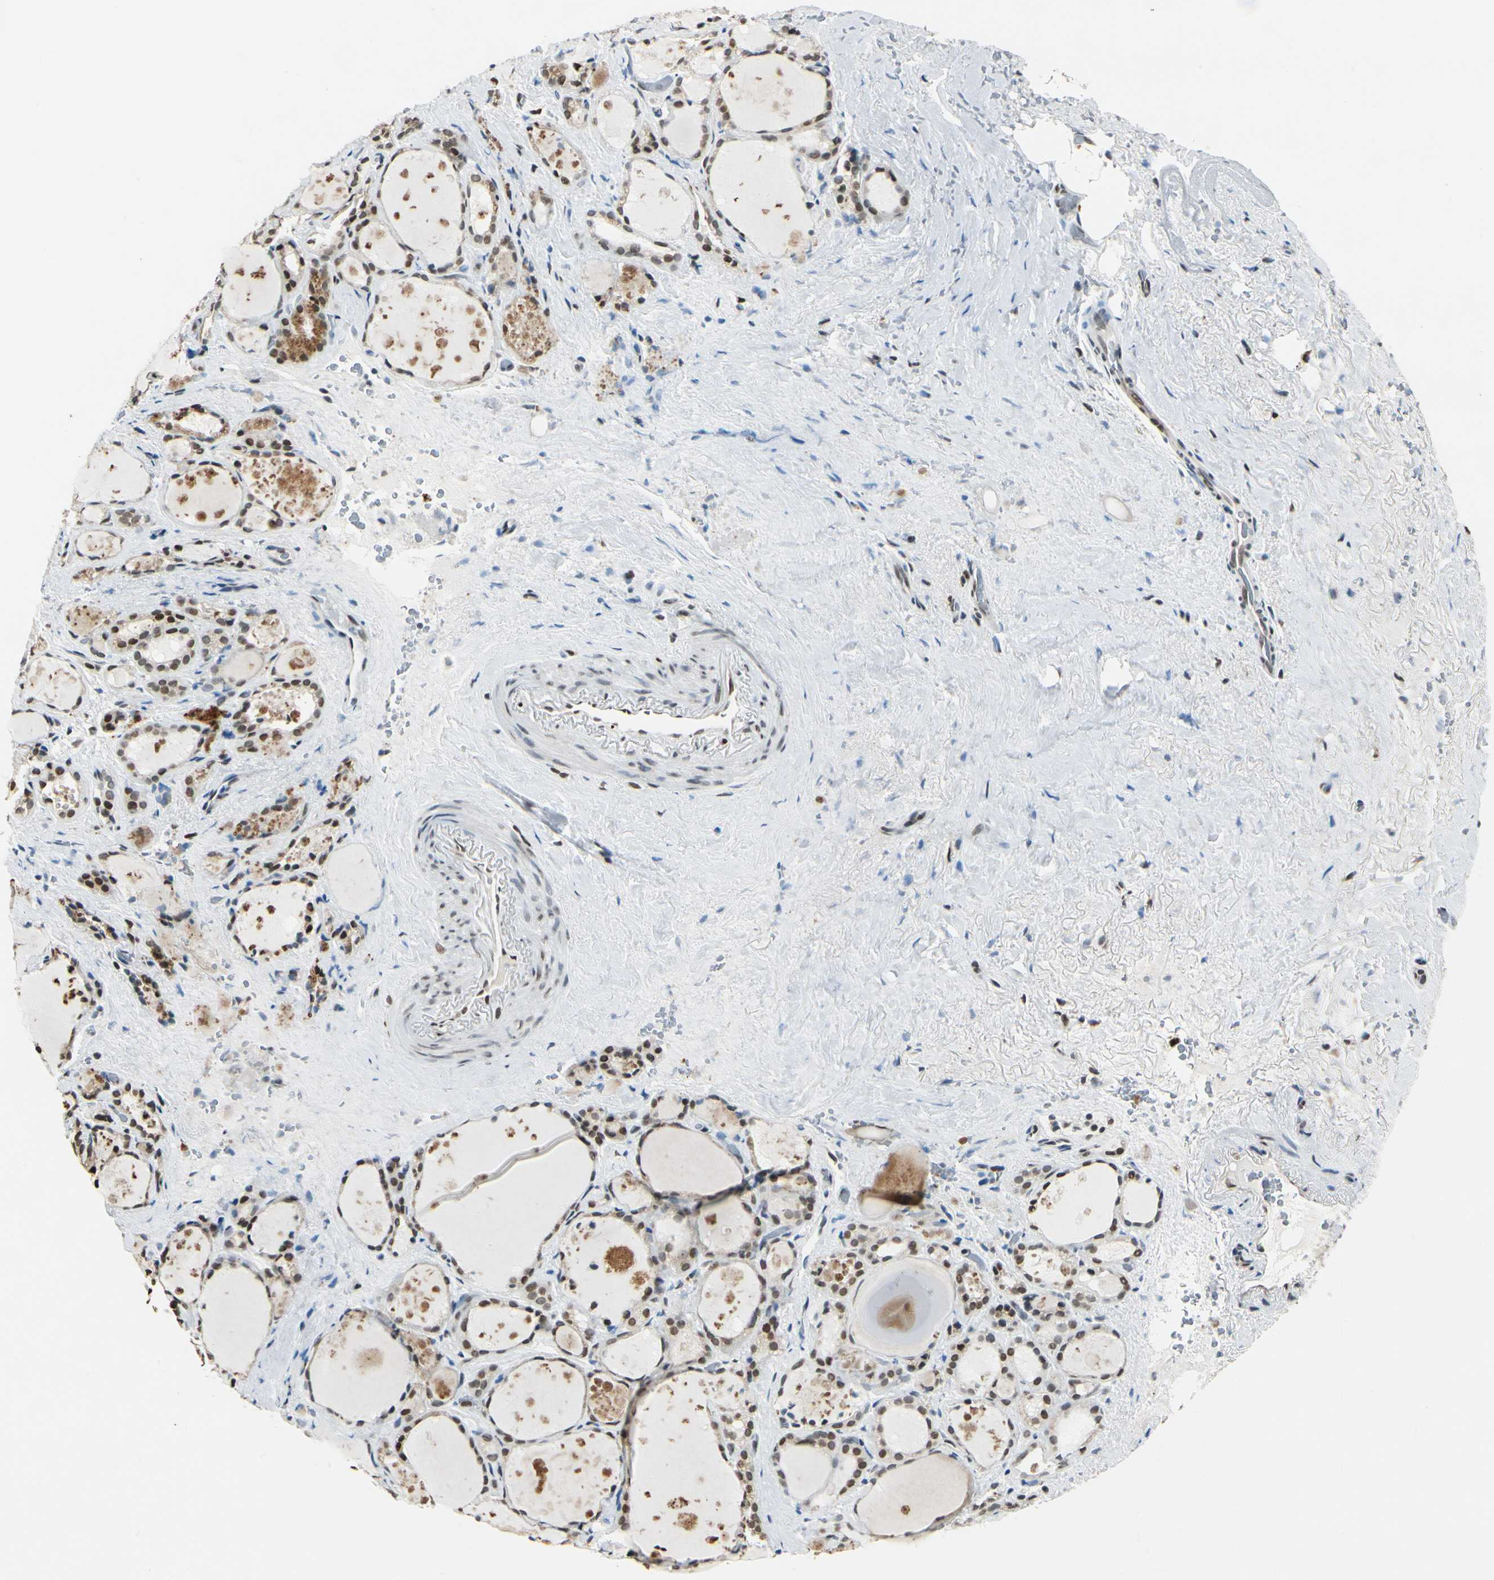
{"staining": {"intensity": "moderate", "quantity": "25%-75%", "location": "cytoplasmic/membranous,nuclear"}, "tissue": "thyroid gland", "cell_type": "Glandular cells", "image_type": "normal", "snomed": [{"axis": "morphology", "description": "Normal tissue, NOS"}, {"axis": "topography", "description": "Thyroid gland"}], "caption": "This image reveals immunohistochemistry (IHC) staining of benign thyroid gland, with medium moderate cytoplasmic/membranous,nuclear positivity in approximately 25%-75% of glandular cells.", "gene": "FANCG", "patient": {"sex": "female", "age": 75}}